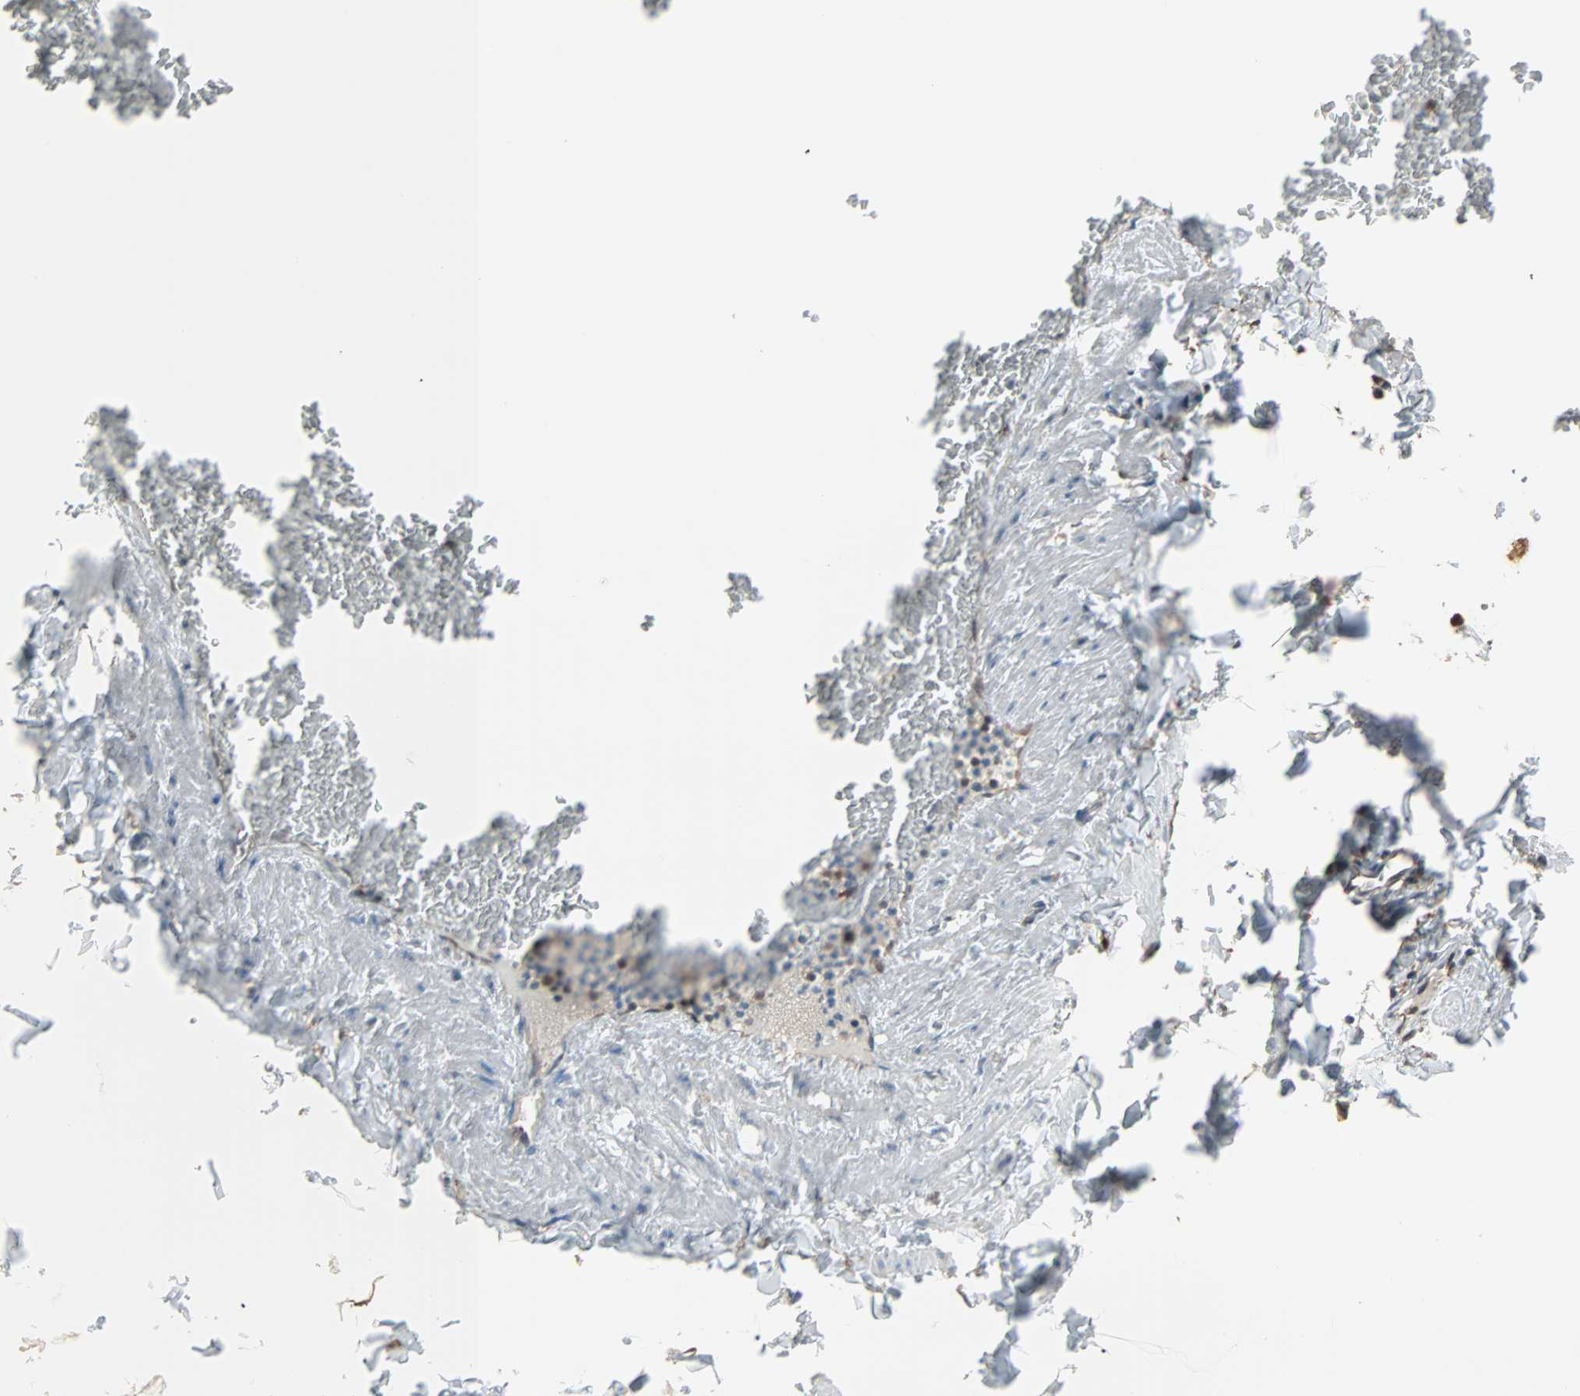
{"staining": {"intensity": "moderate", "quantity": ">75%", "location": "cytoplasmic/membranous"}, "tissue": "adipose tissue", "cell_type": "Adipocytes", "image_type": "normal", "snomed": [{"axis": "morphology", "description": "Normal tissue, NOS"}, {"axis": "topography", "description": "Vascular tissue"}], "caption": "Immunohistochemical staining of normal adipose tissue reveals >75% levels of moderate cytoplasmic/membranous protein positivity in about >75% of adipocytes.", "gene": "PRDX1", "patient": {"sex": "male", "age": 41}}